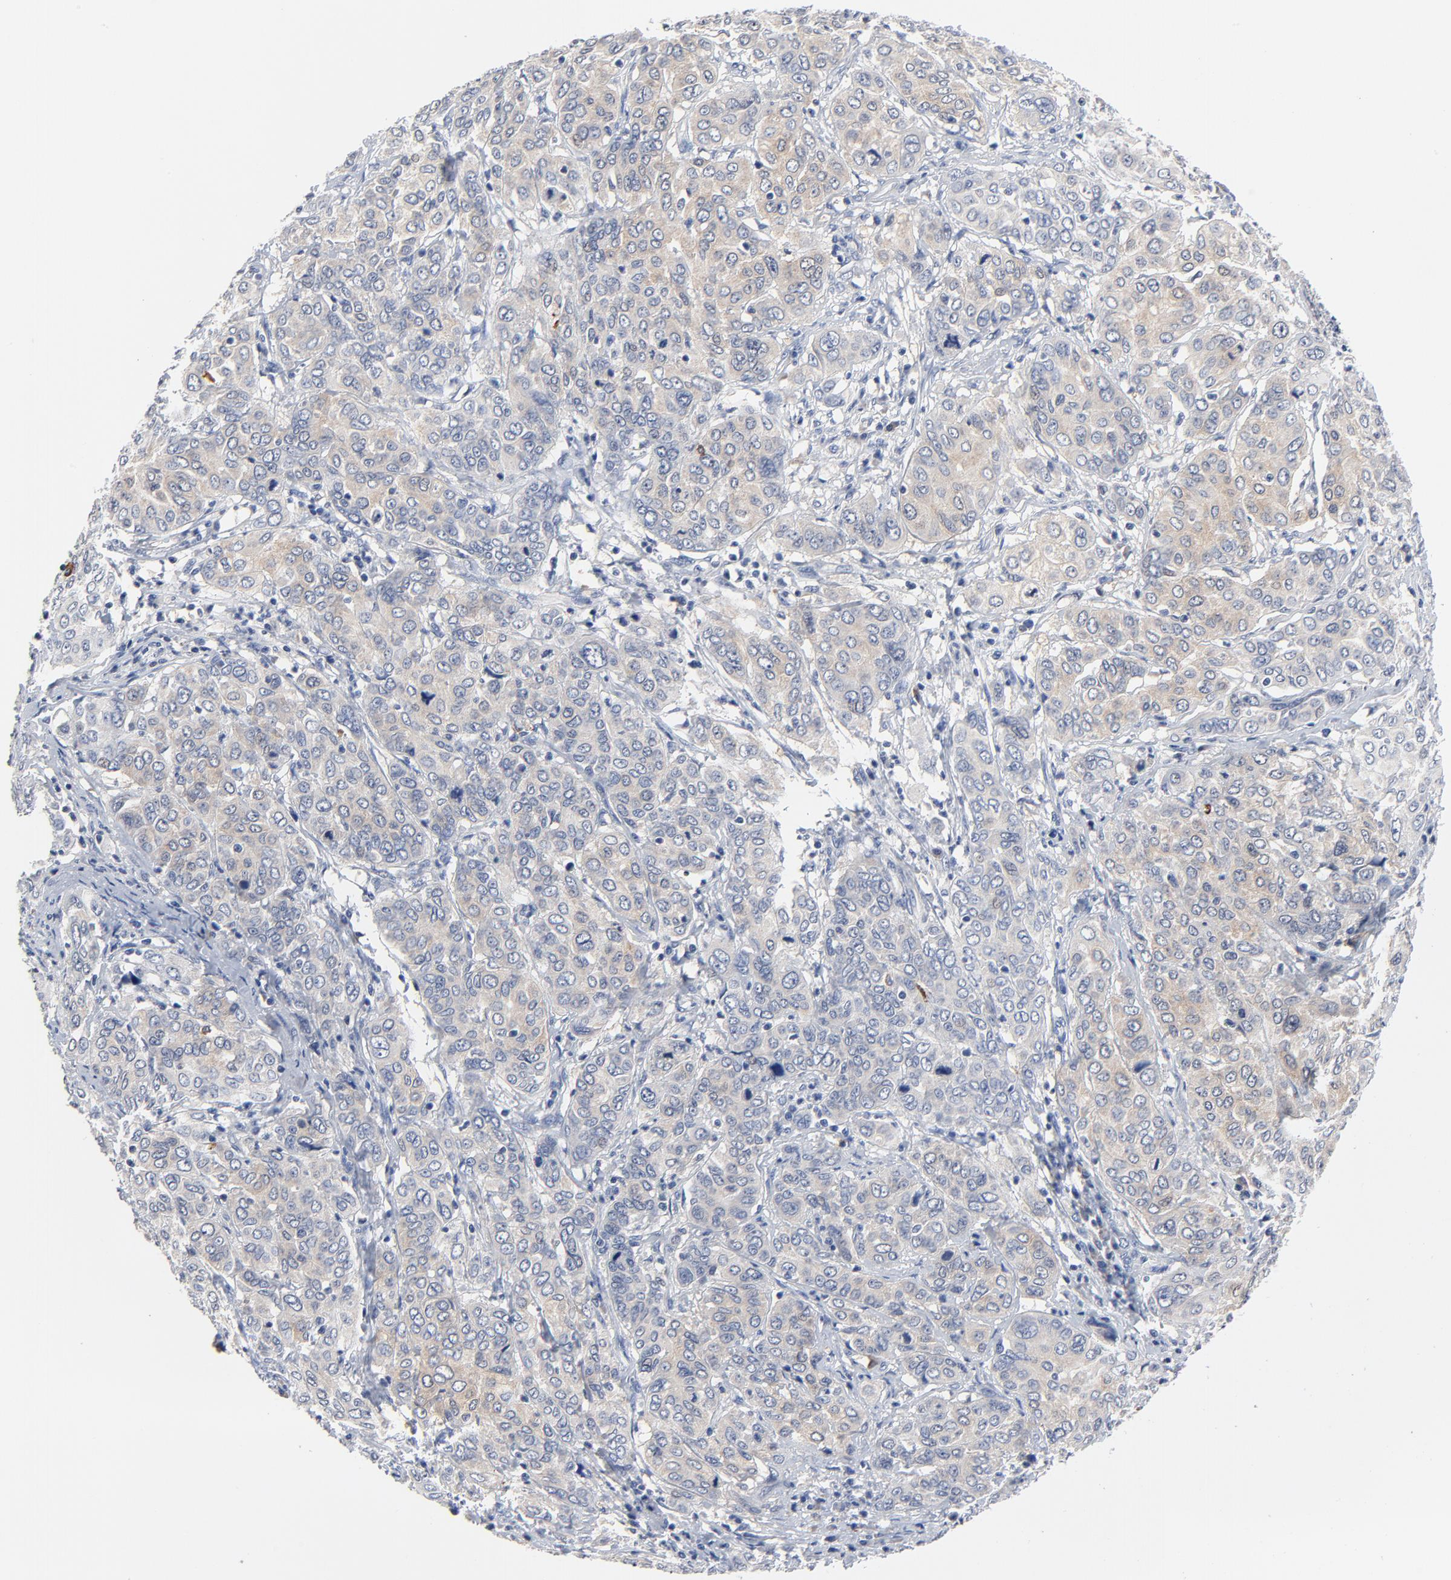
{"staining": {"intensity": "weak", "quantity": ">75%", "location": "cytoplasmic/membranous"}, "tissue": "cervical cancer", "cell_type": "Tumor cells", "image_type": "cancer", "snomed": [{"axis": "morphology", "description": "Squamous cell carcinoma, NOS"}, {"axis": "topography", "description": "Cervix"}], "caption": "IHC image of neoplastic tissue: cervical squamous cell carcinoma stained using IHC displays low levels of weak protein expression localized specifically in the cytoplasmic/membranous of tumor cells, appearing as a cytoplasmic/membranous brown color.", "gene": "FBXL5", "patient": {"sex": "female", "age": 38}}